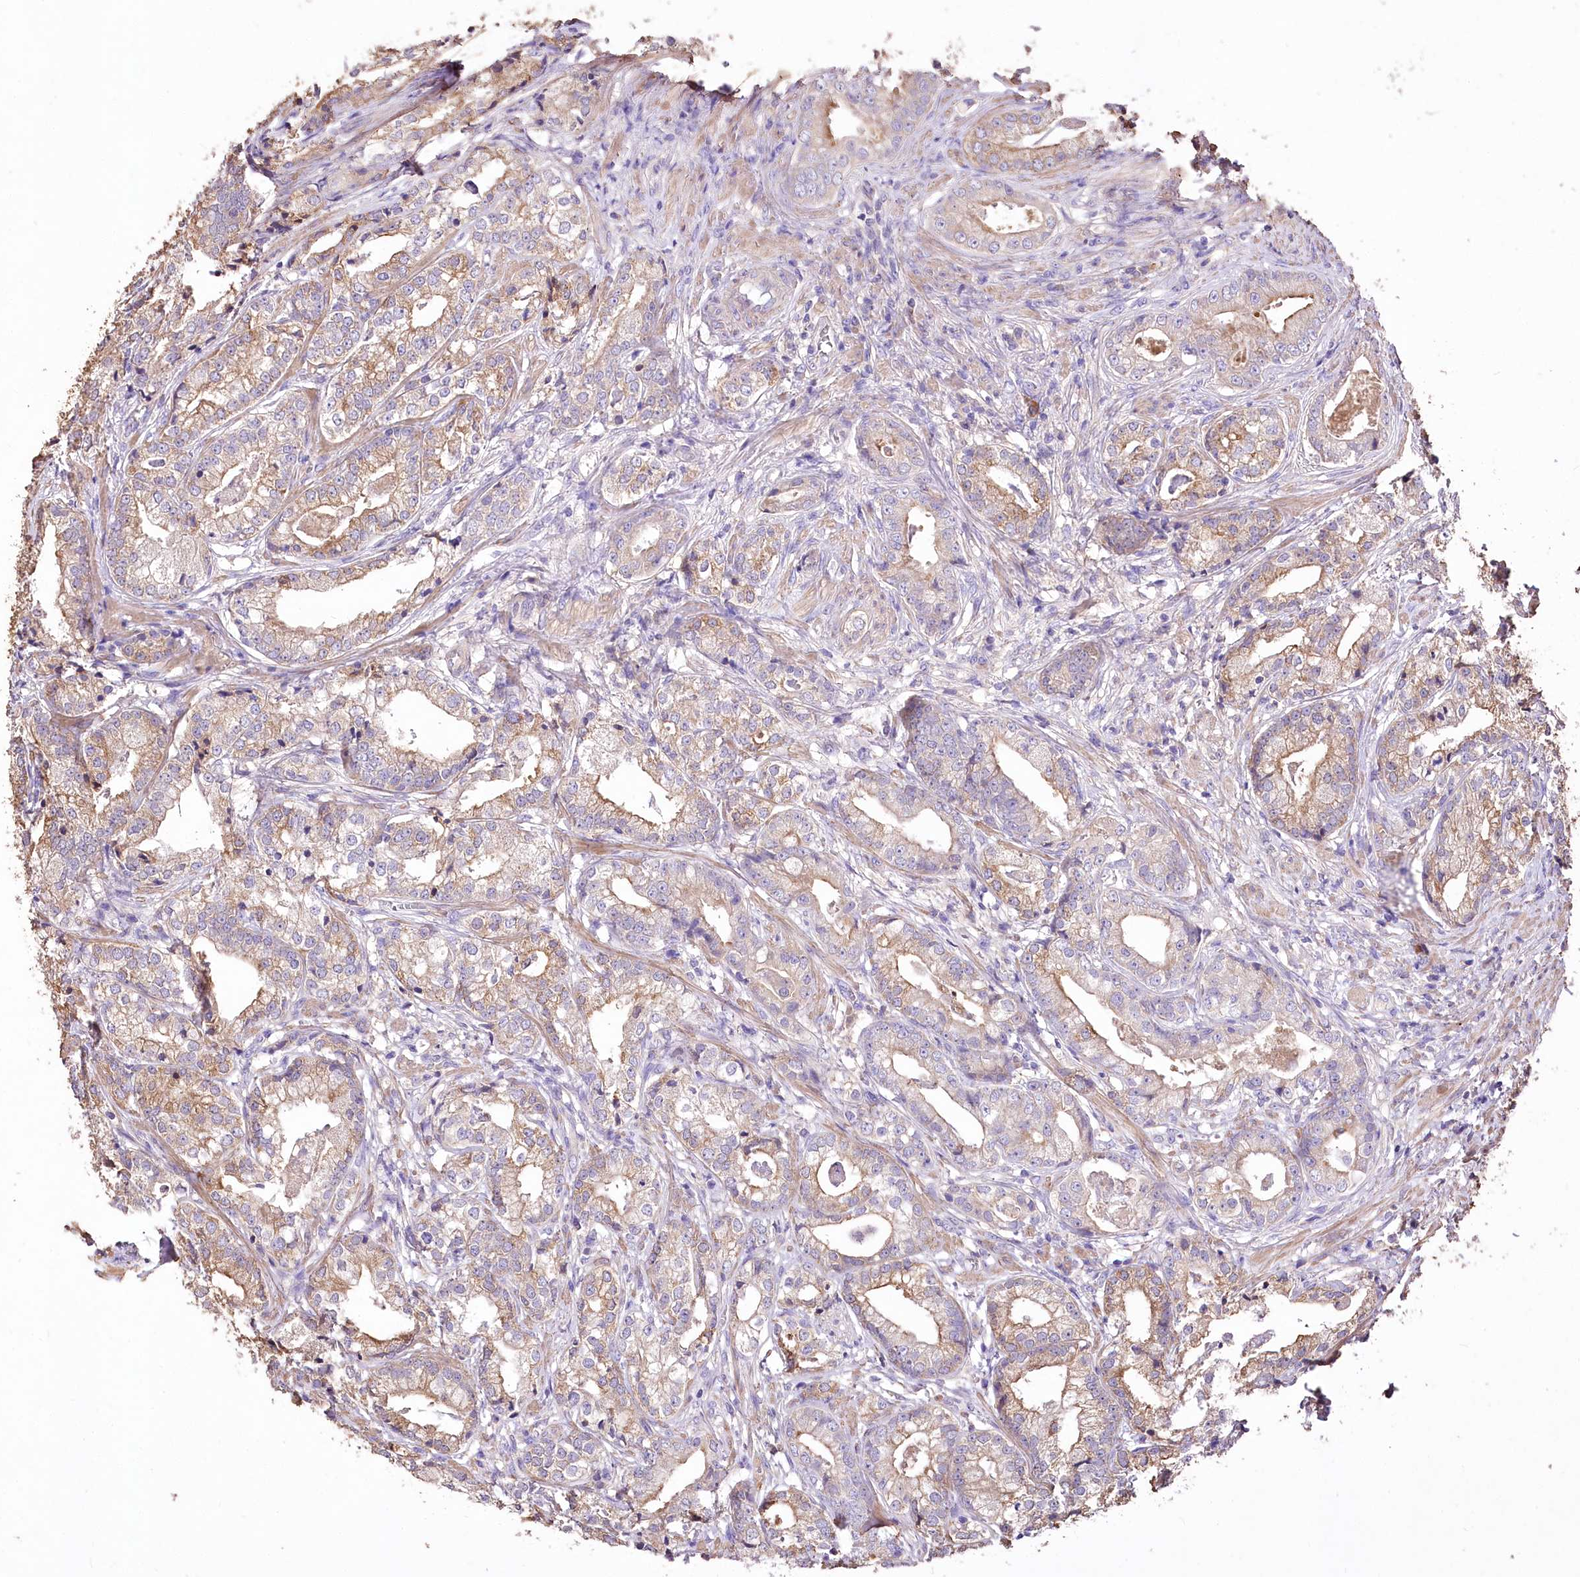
{"staining": {"intensity": "moderate", "quantity": "25%-75%", "location": "cytoplasmic/membranous"}, "tissue": "prostate cancer", "cell_type": "Tumor cells", "image_type": "cancer", "snomed": [{"axis": "morphology", "description": "Adenocarcinoma, High grade"}, {"axis": "topography", "description": "Prostate"}], "caption": "The photomicrograph displays staining of adenocarcinoma (high-grade) (prostate), revealing moderate cytoplasmic/membranous protein positivity (brown color) within tumor cells.", "gene": "PCYOX1L", "patient": {"sex": "male", "age": 69}}